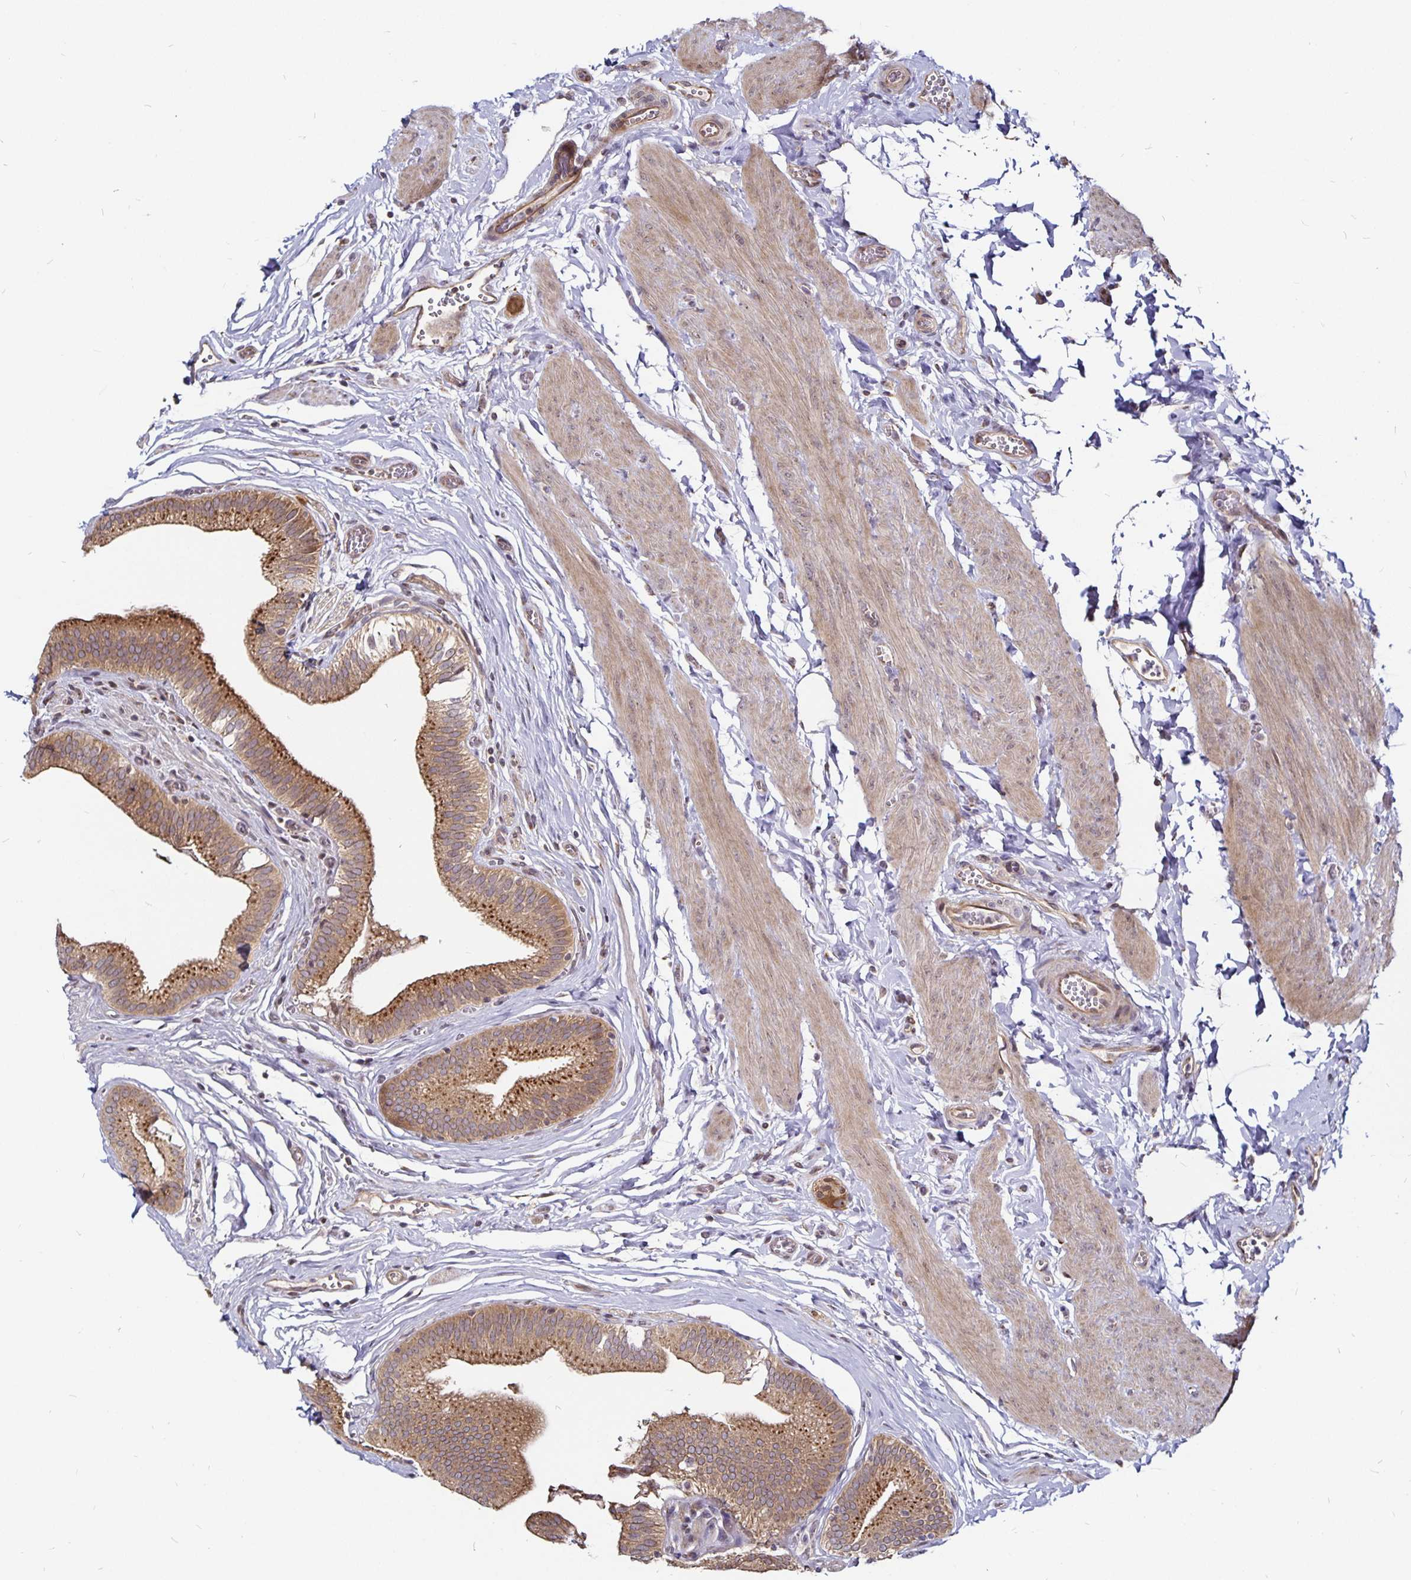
{"staining": {"intensity": "moderate", "quantity": ">75%", "location": "cytoplasmic/membranous"}, "tissue": "gallbladder", "cell_type": "Glandular cells", "image_type": "normal", "snomed": [{"axis": "morphology", "description": "Normal tissue, NOS"}, {"axis": "topography", "description": "Gallbladder"}, {"axis": "topography", "description": "Peripheral nerve tissue"}], "caption": "High-magnification brightfield microscopy of normal gallbladder stained with DAB (brown) and counterstained with hematoxylin (blue). glandular cells exhibit moderate cytoplasmic/membranous positivity is appreciated in approximately>75% of cells.", "gene": "CYP27A1", "patient": {"sex": "male", "age": 17}}